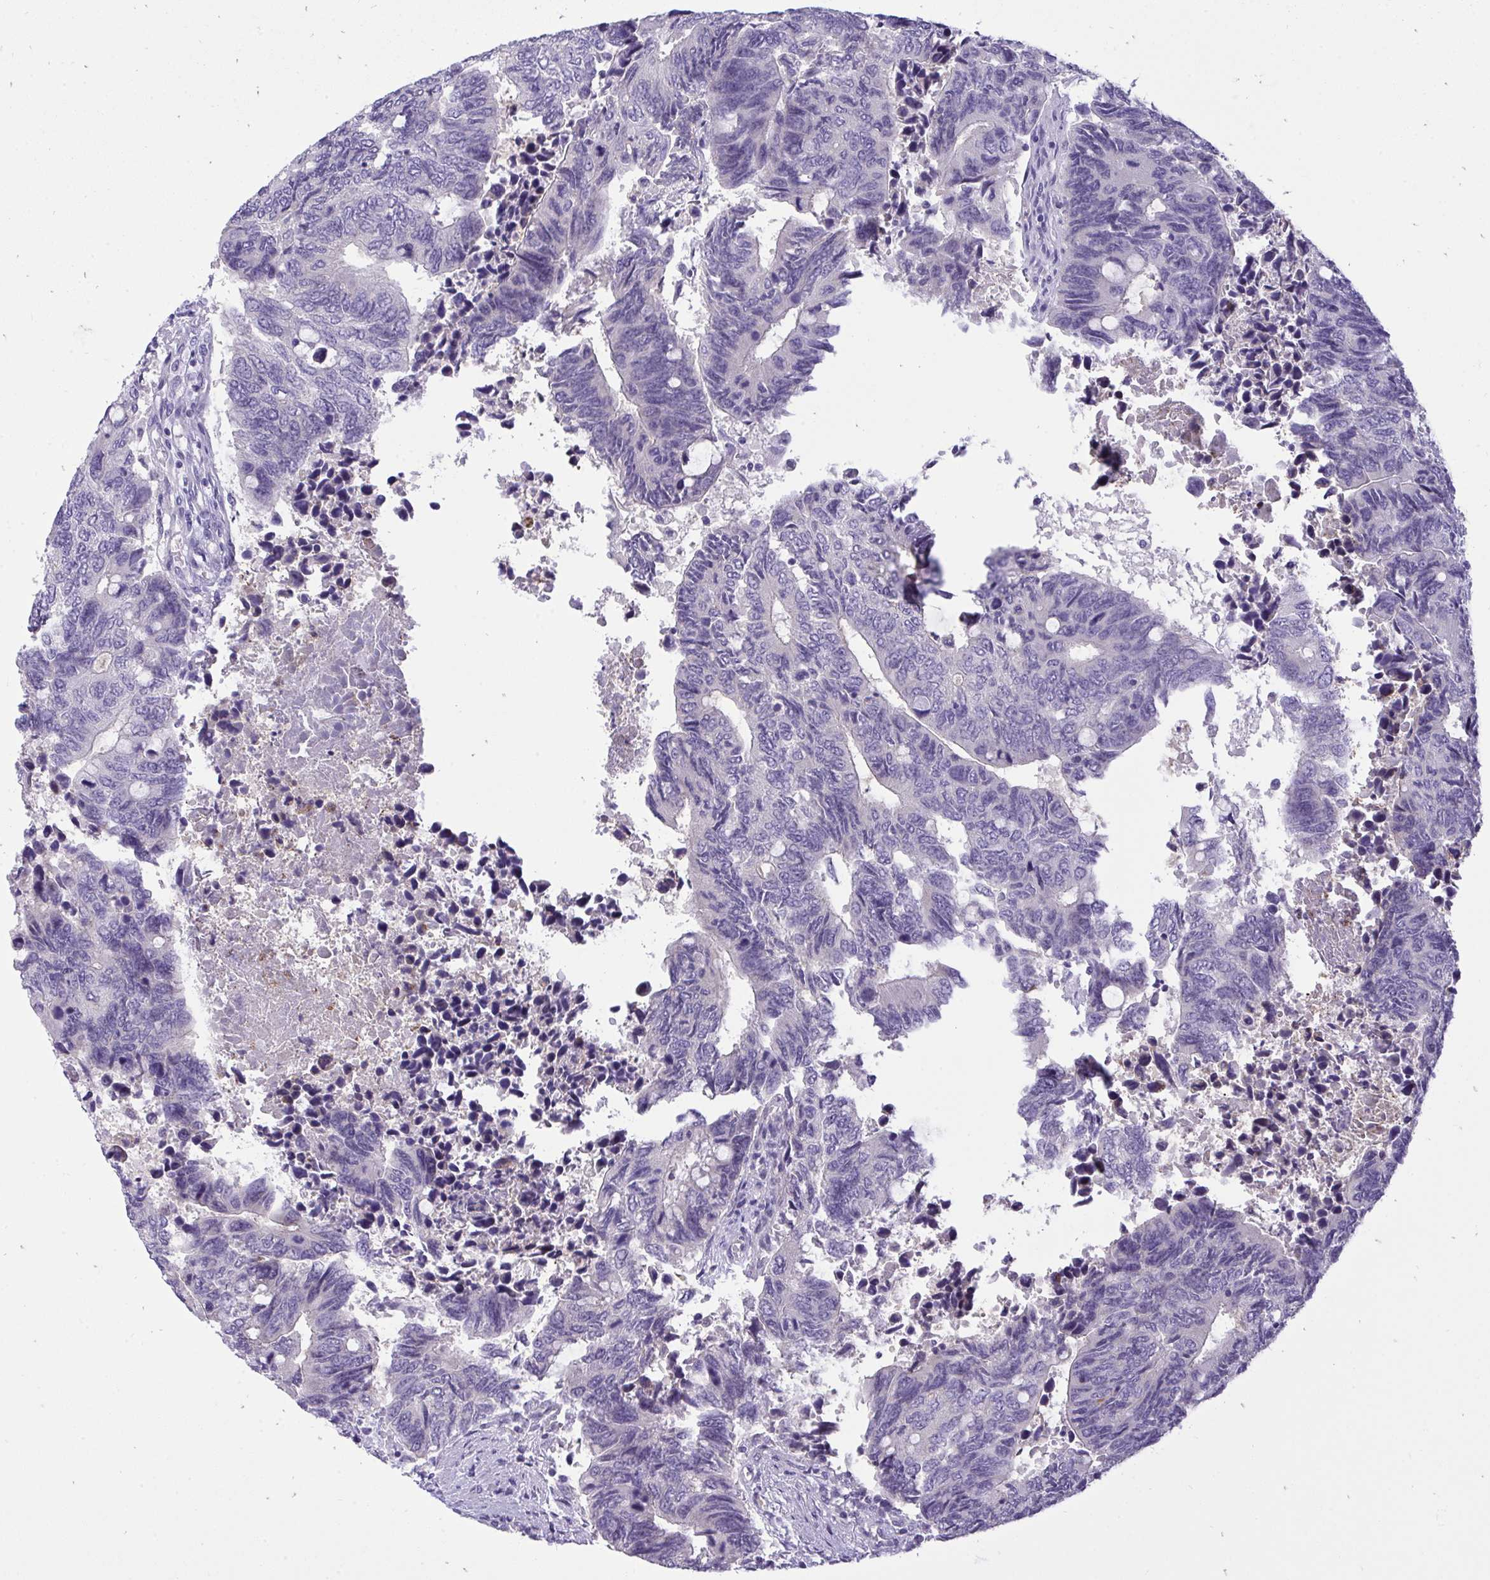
{"staining": {"intensity": "negative", "quantity": "none", "location": "none"}, "tissue": "colorectal cancer", "cell_type": "Tumor cells", "image_type": "cancer", "snomed": [{"axis": "morphology", "description": "Adenocarcinoma, NOS"}, {"axis": "topography", "description": "Colon"}], "caption": "Immunohistochemical staining of colorectal cancer (adenocarcinoma) shows no significant staining in tumor cells.", "gene": "VGLL3", "patient": {"sex": "male", "age": 87}}